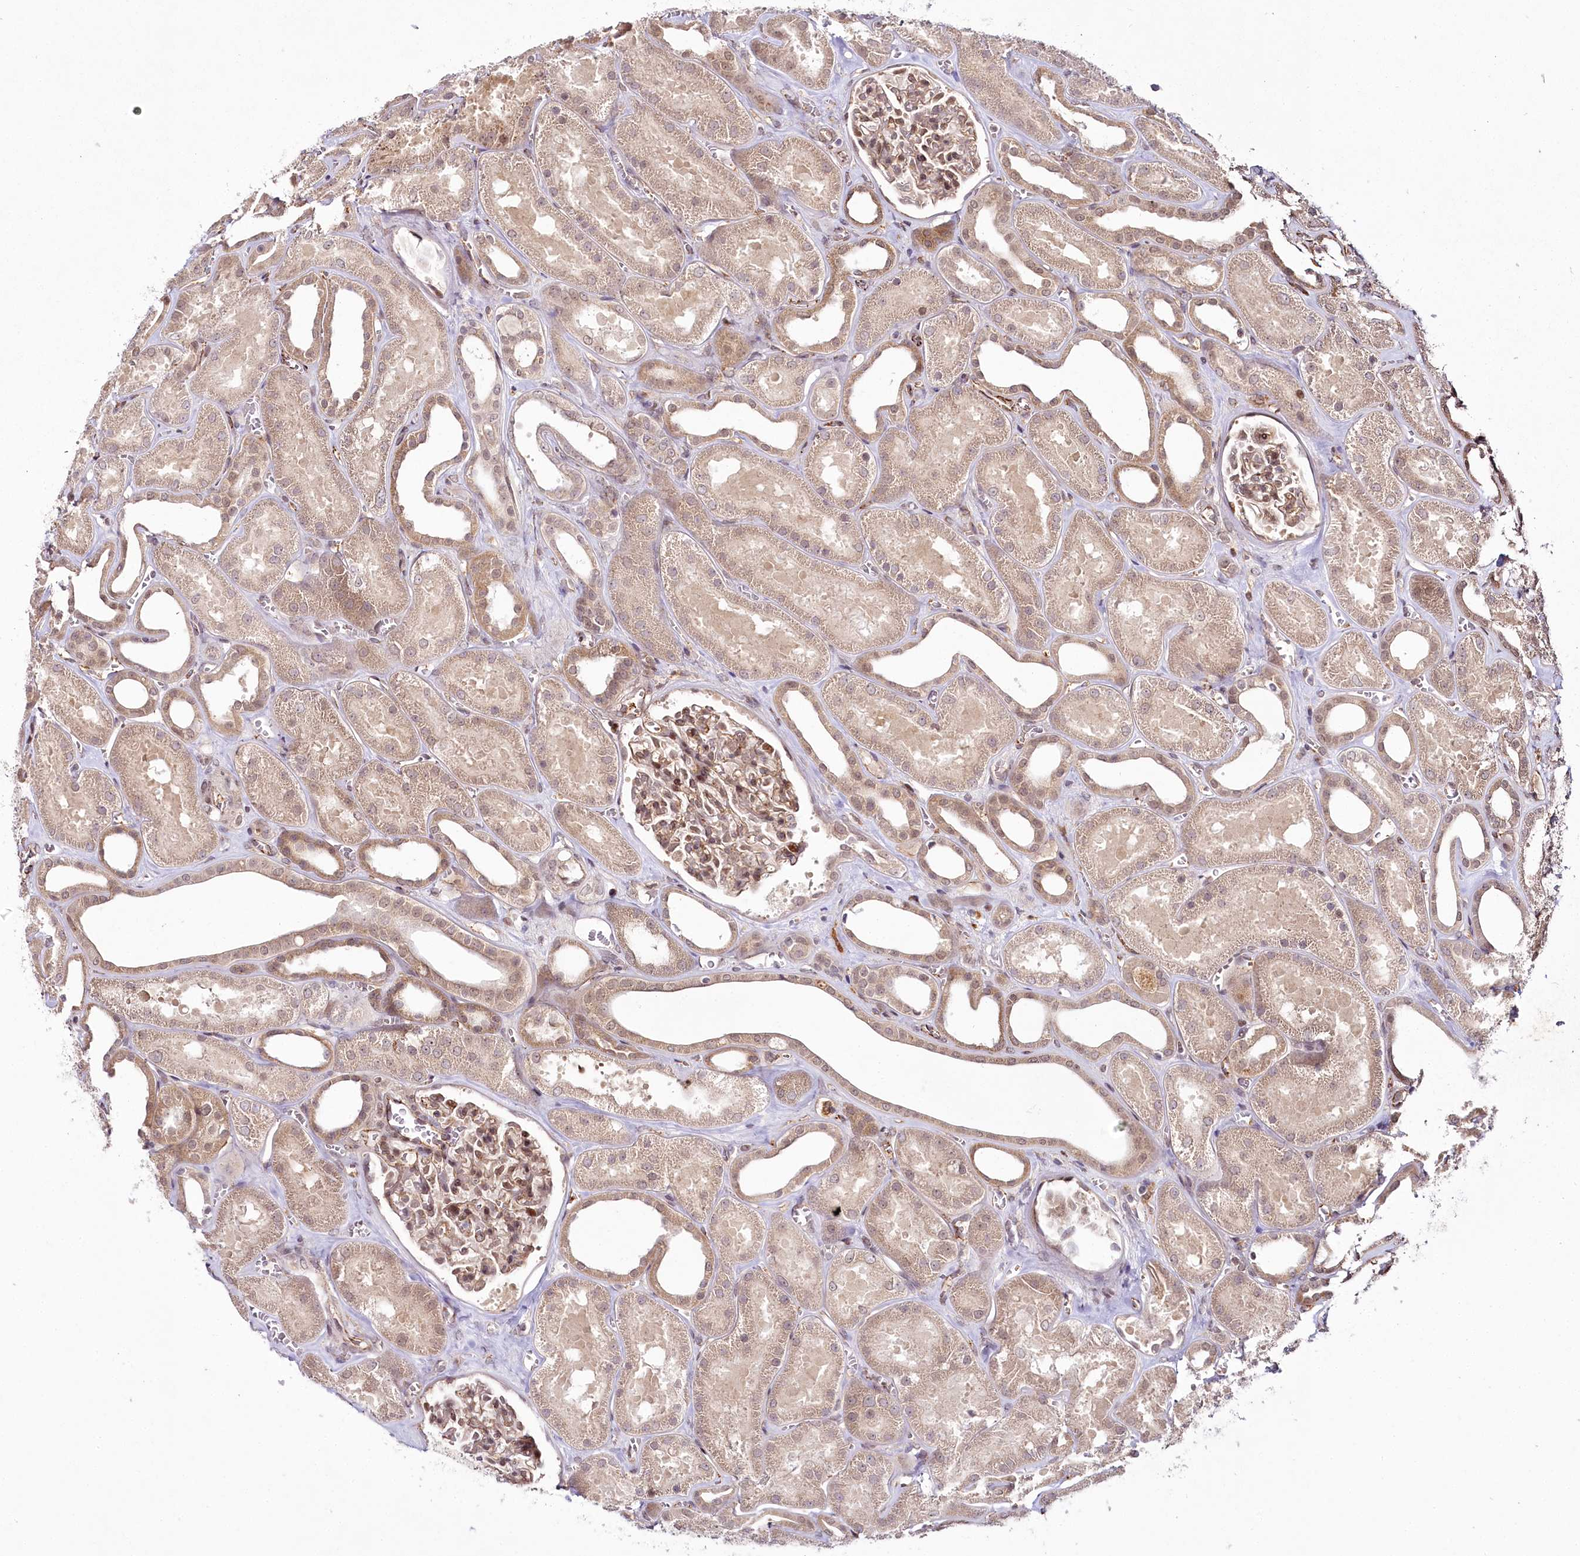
{"staining": {"intensity": "moderate", "quantity": "25%-75%", "location": "cytoplasmic/membranous,nuclear"}, "tissue": "kidney", "cell_type": "Cells in glomeruli", "image_type": "normal", "snomed": [{"axis": "morphology", "description": "Normal tissue, NOS"}, {"axis": "morphology", "description": "Adenocarcinoma, NOS"}, {"axis": "topography", "description": "Kidney"}], "caption": "IHC (DAB (3,3'-diaminobenzidine)) staining of benign human kidney displays moderate cytoplasmic/membranous,nuclear protein positivity in approximately 25%-75% of cells in glomeruli.", "gene": "ALKBH8", "patient": {"sex": "female", "age": 68}}